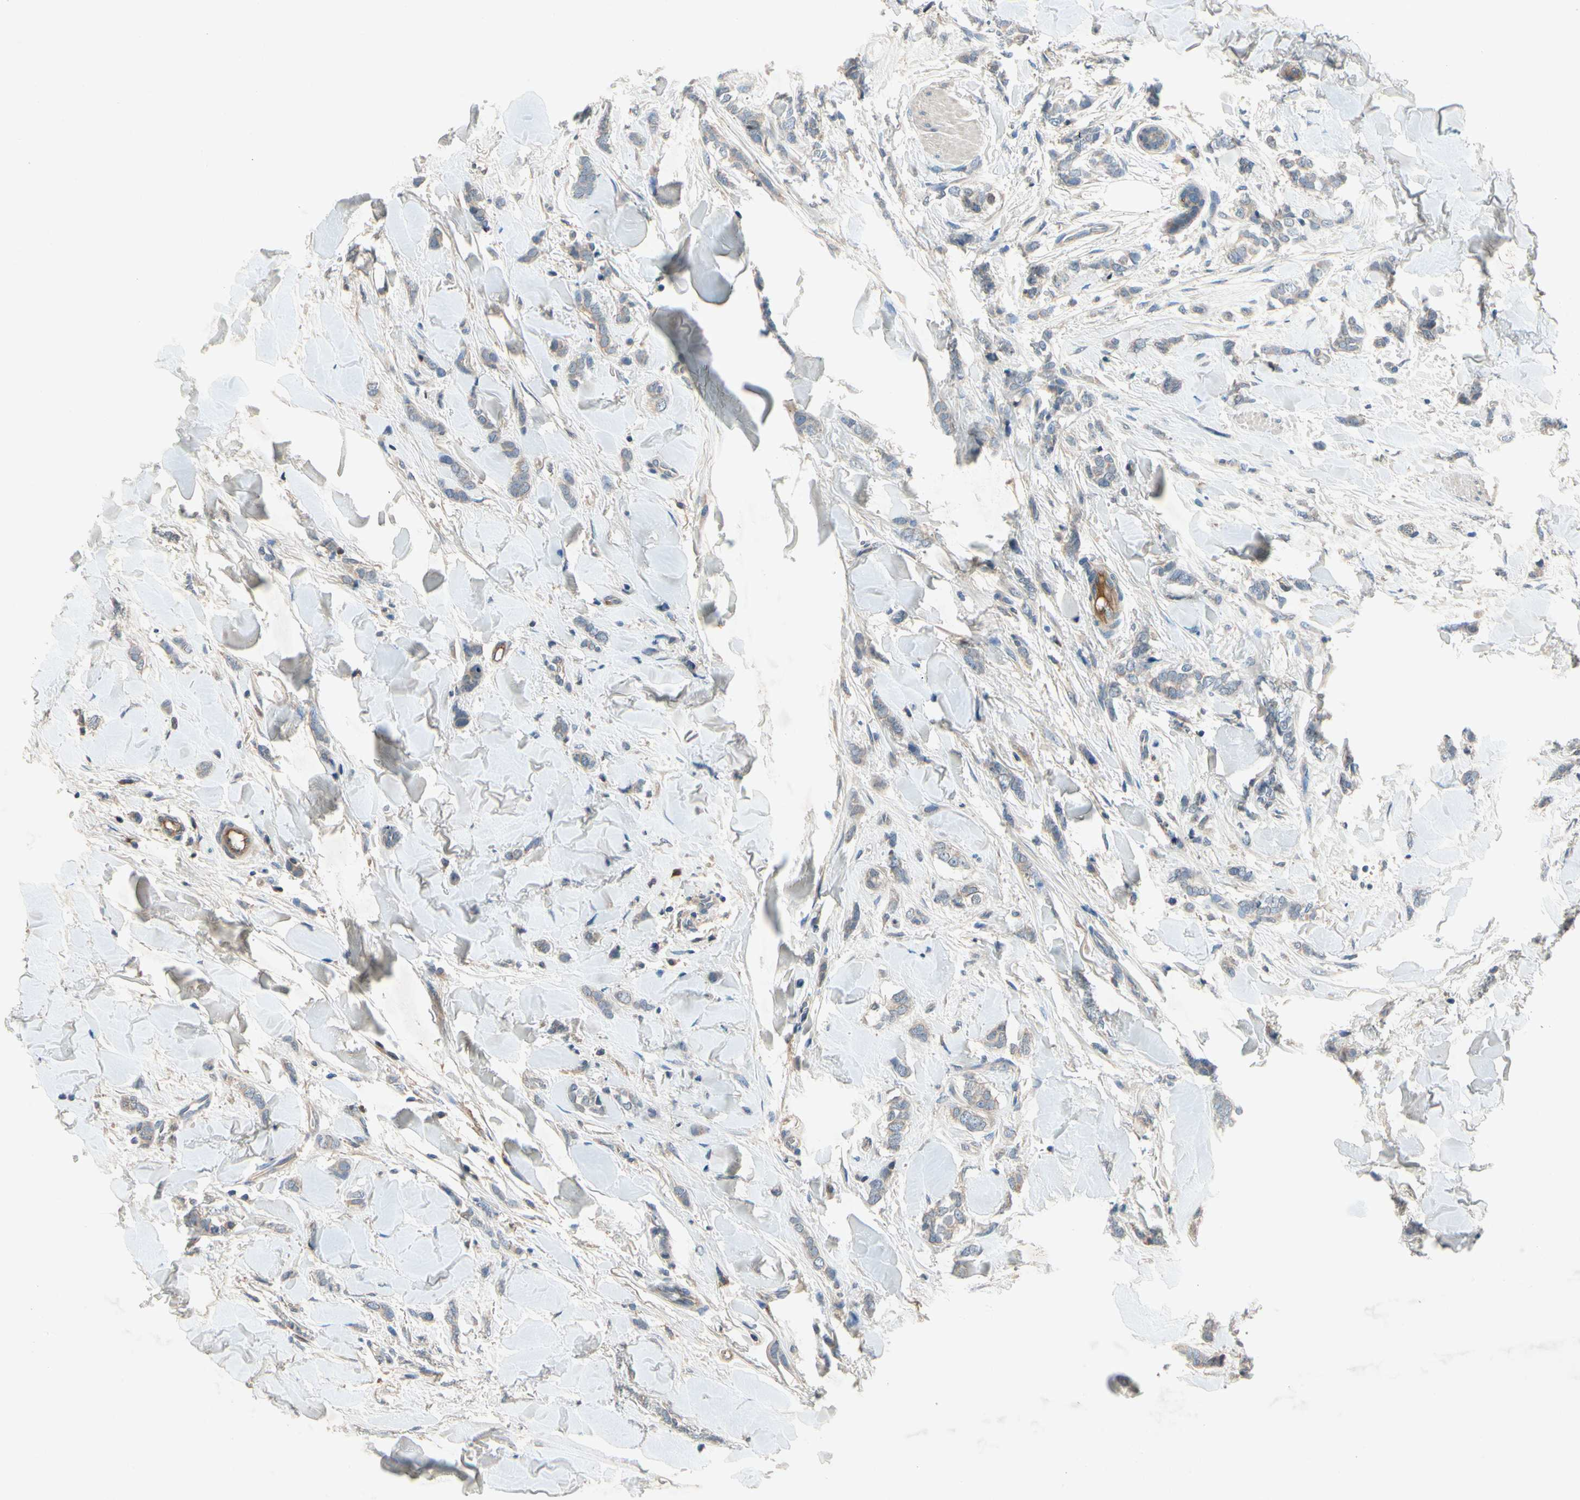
{"staining": {"intensity": "weak", "quantity": "25%-75%", "location": "cytoplasmic/membranous"}, "tissue": "breast cancer", "cell_type": "Tumor cells", "image_type": "cancer", "snomed": [{"axis": "morphology", "description": "Lobular carcinoma"}, {"axis": "topography", "description": "Skin"}, {"axis": "topography", "description": "Breast"}], "caption": "Immunohistochemistry image of breast lobular carcinoma stained for a protein (brown), which demonstrates low levels of weak cytoplasmic/membranous expression in approximately 25%-75% of tumor cells.", "gene": "IL1RL1", "patient": {"sex": "female", "age": 46}}